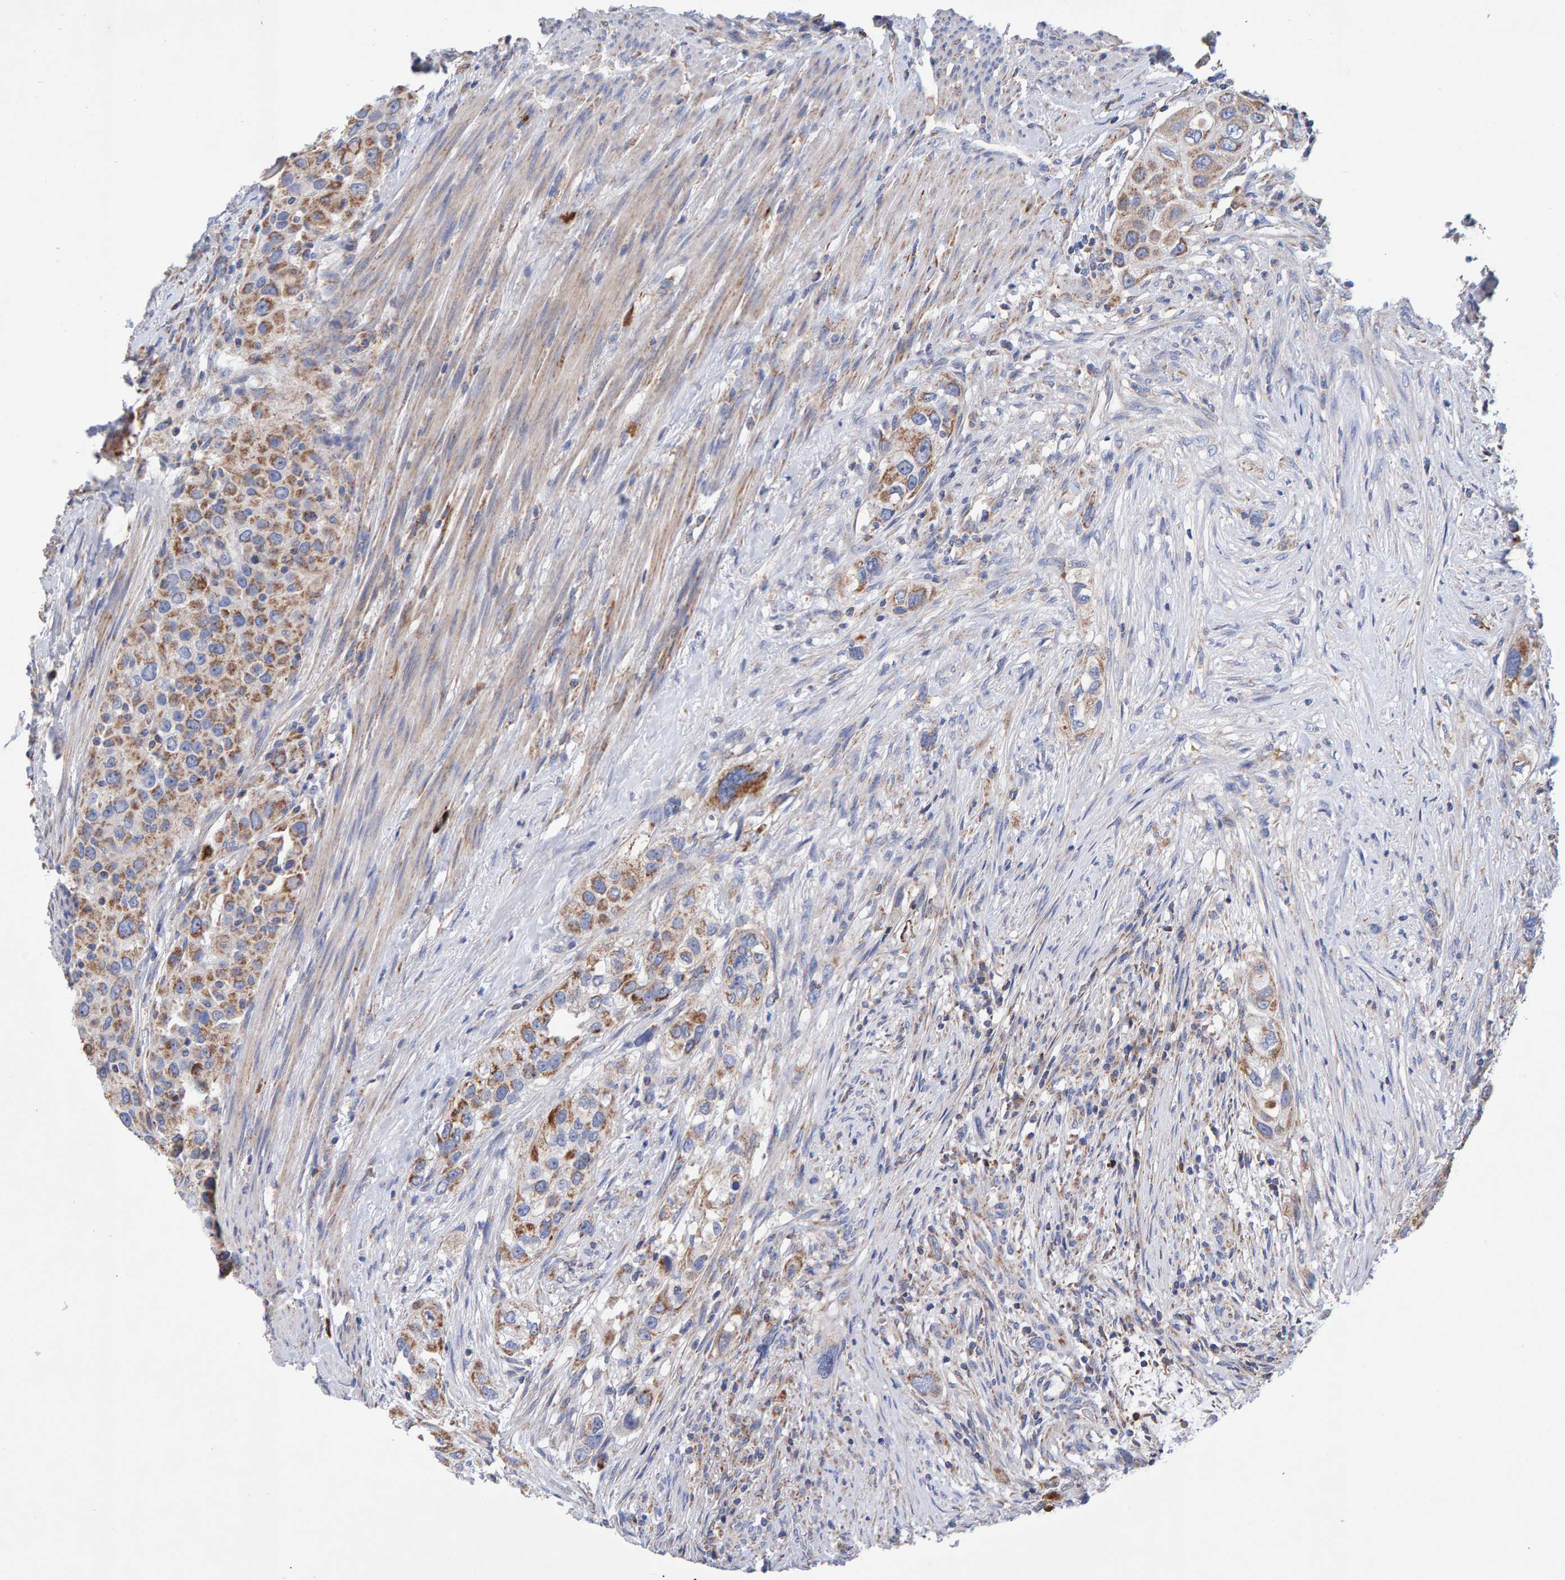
{"staining": {"intensity": "moderate", "quantity": "25%-75%", "location": "cytoplasmic/membranous"}, "tissue": "urothelial cancer", "cell_type": "Tumor cells", "image_type": "cancer", "snomed": [{"axis": "morphology", "description": "Urothelial carcinoma, High grade"}, {"axis": "topography", "description": "Urinary bladder"}], "caption": "High-grade urothelial carcinoma was stained to show a protein in brown. There is medium levels of moderate cytoplasmic/membranous expression in approximately 25%-75% of tumor cells.", "gene": "EFR3A", "patient": {"sex": "female", "age": 80}}